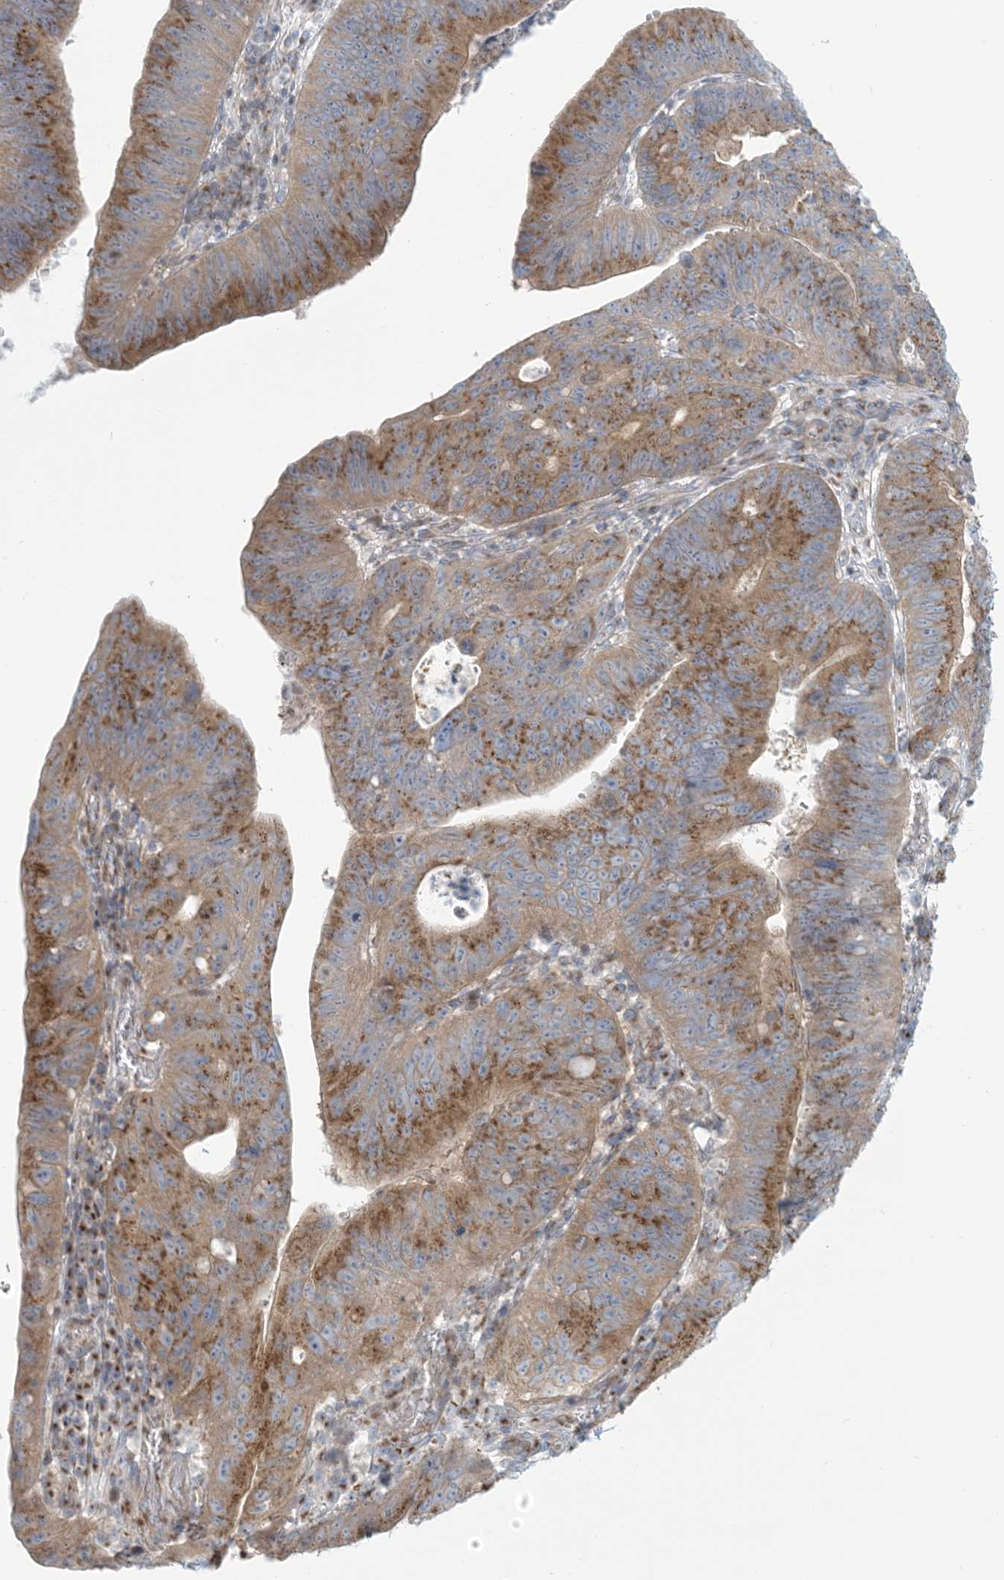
{"staining": {"intensity": "moderate", "quantity": ">75%", "location": "cytoplasmic/membranous"}, "tissue": "stomach cancer", "cell_type": "Tumor cells", "image_type": "cancer", "snomed": [{"axis": "morphology", "description": "Adenocarcinoma, NOS"}, {"axis": "topography", "description": "Stomach"}], "caption": "Immunohistochemical staining of human stomach cancer (adenocarcinoma) reveals moderate cytoplasmic/membranous protein staining in approximately >75% of tumor cells.", "gene": "AFTPH", "patient": {"sex": "male", "age": 59}}